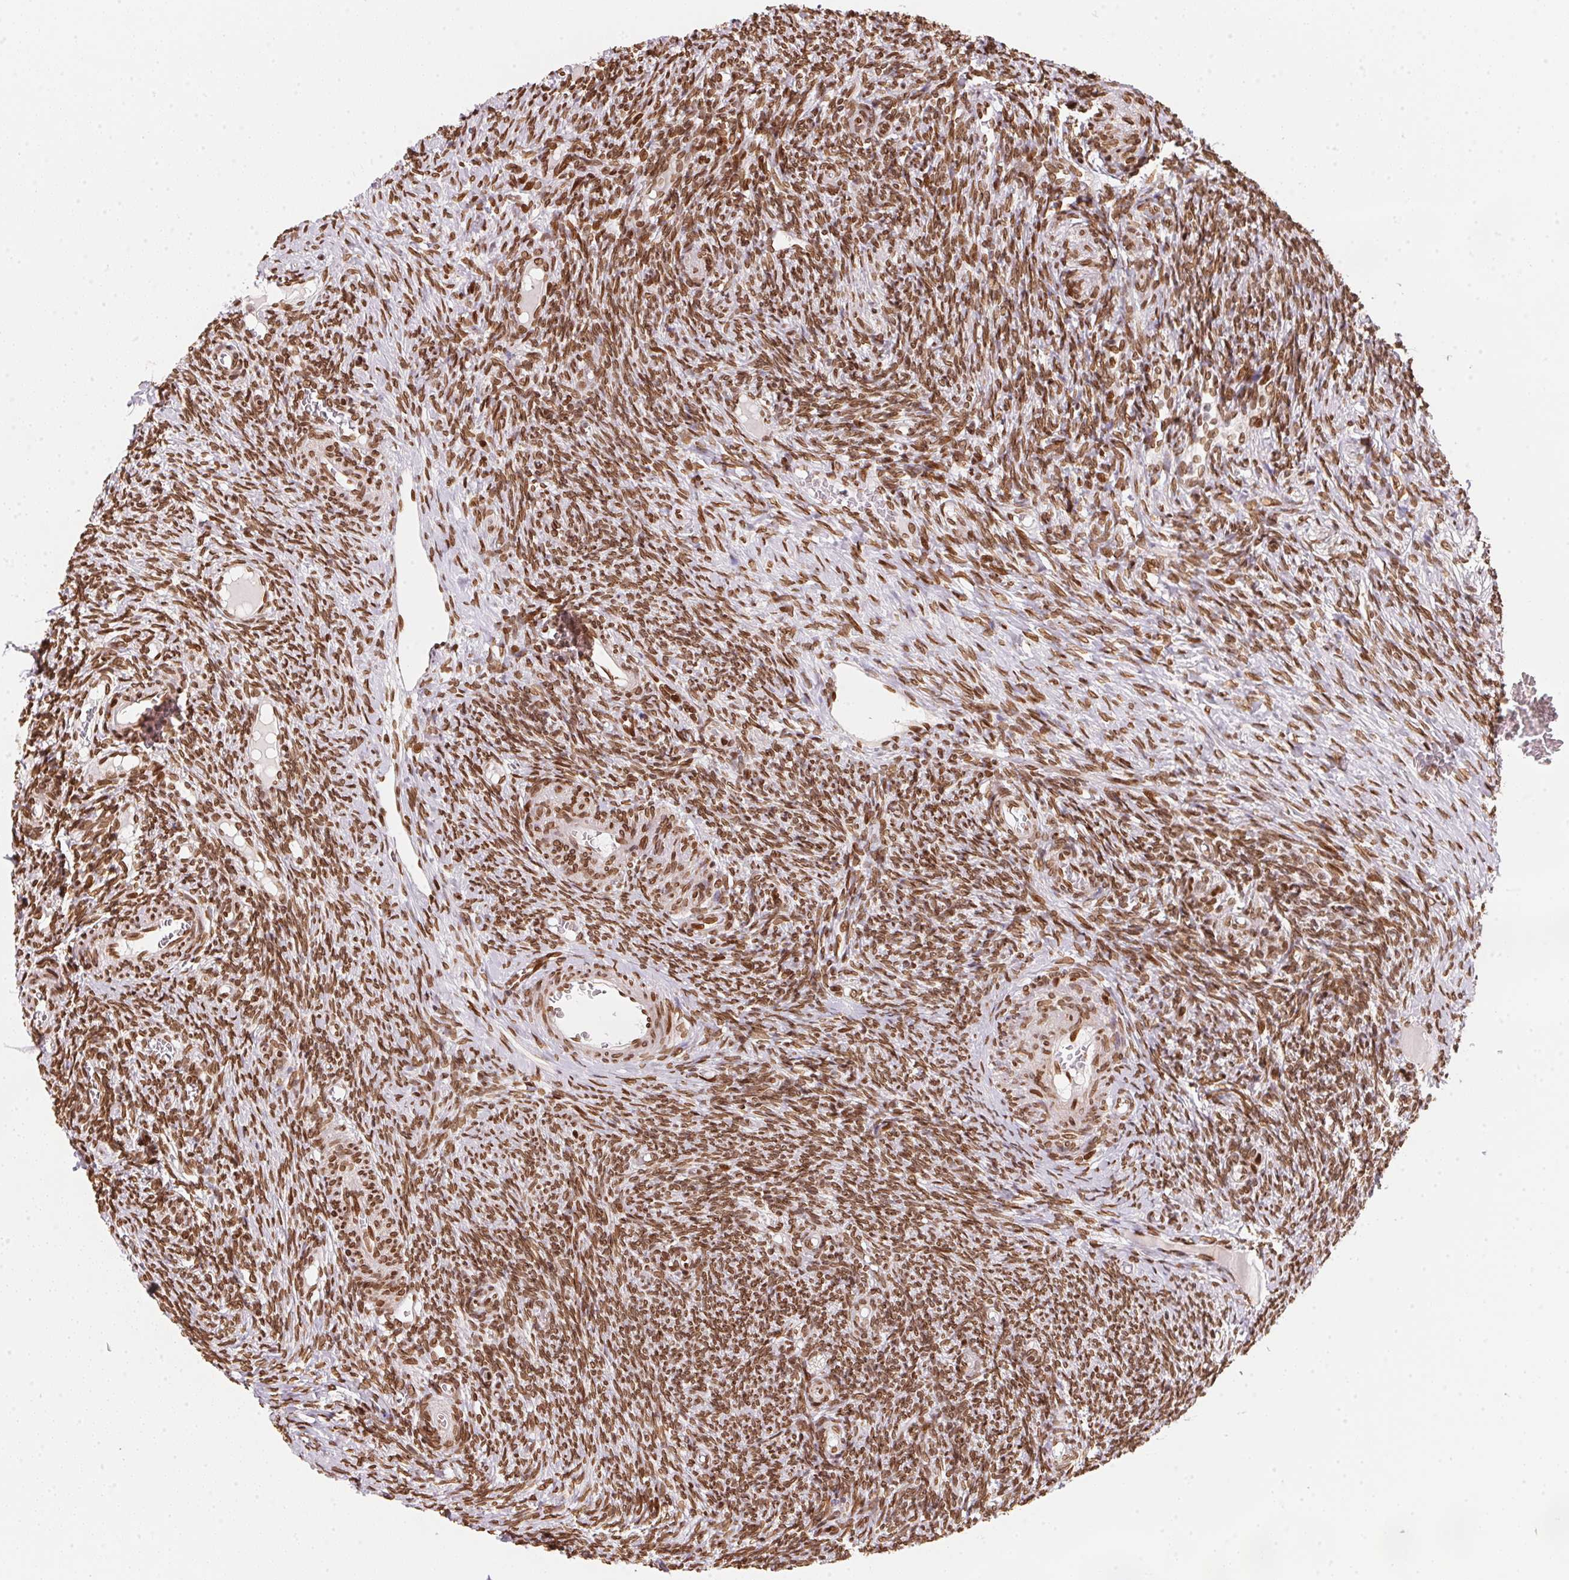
{"staining": {"intensity": "strong", "quantity": ">75%", "location": "nuclear"}, "tissue": "ovary", "cell_type": "Ovarian stroma cells", "image_type": "normal", "snomed": [{"axis": "morphology", "description": "Normal tissue, NOS"}, {"axis": "topography", "description": "Ovary"}], "caption": "Normal ovary reveals strong nuclear expression in approximately >75% of ovarian stroma cells.", "gene": "SAP30BP", "patient": {"sex": "female", "age": 39}}